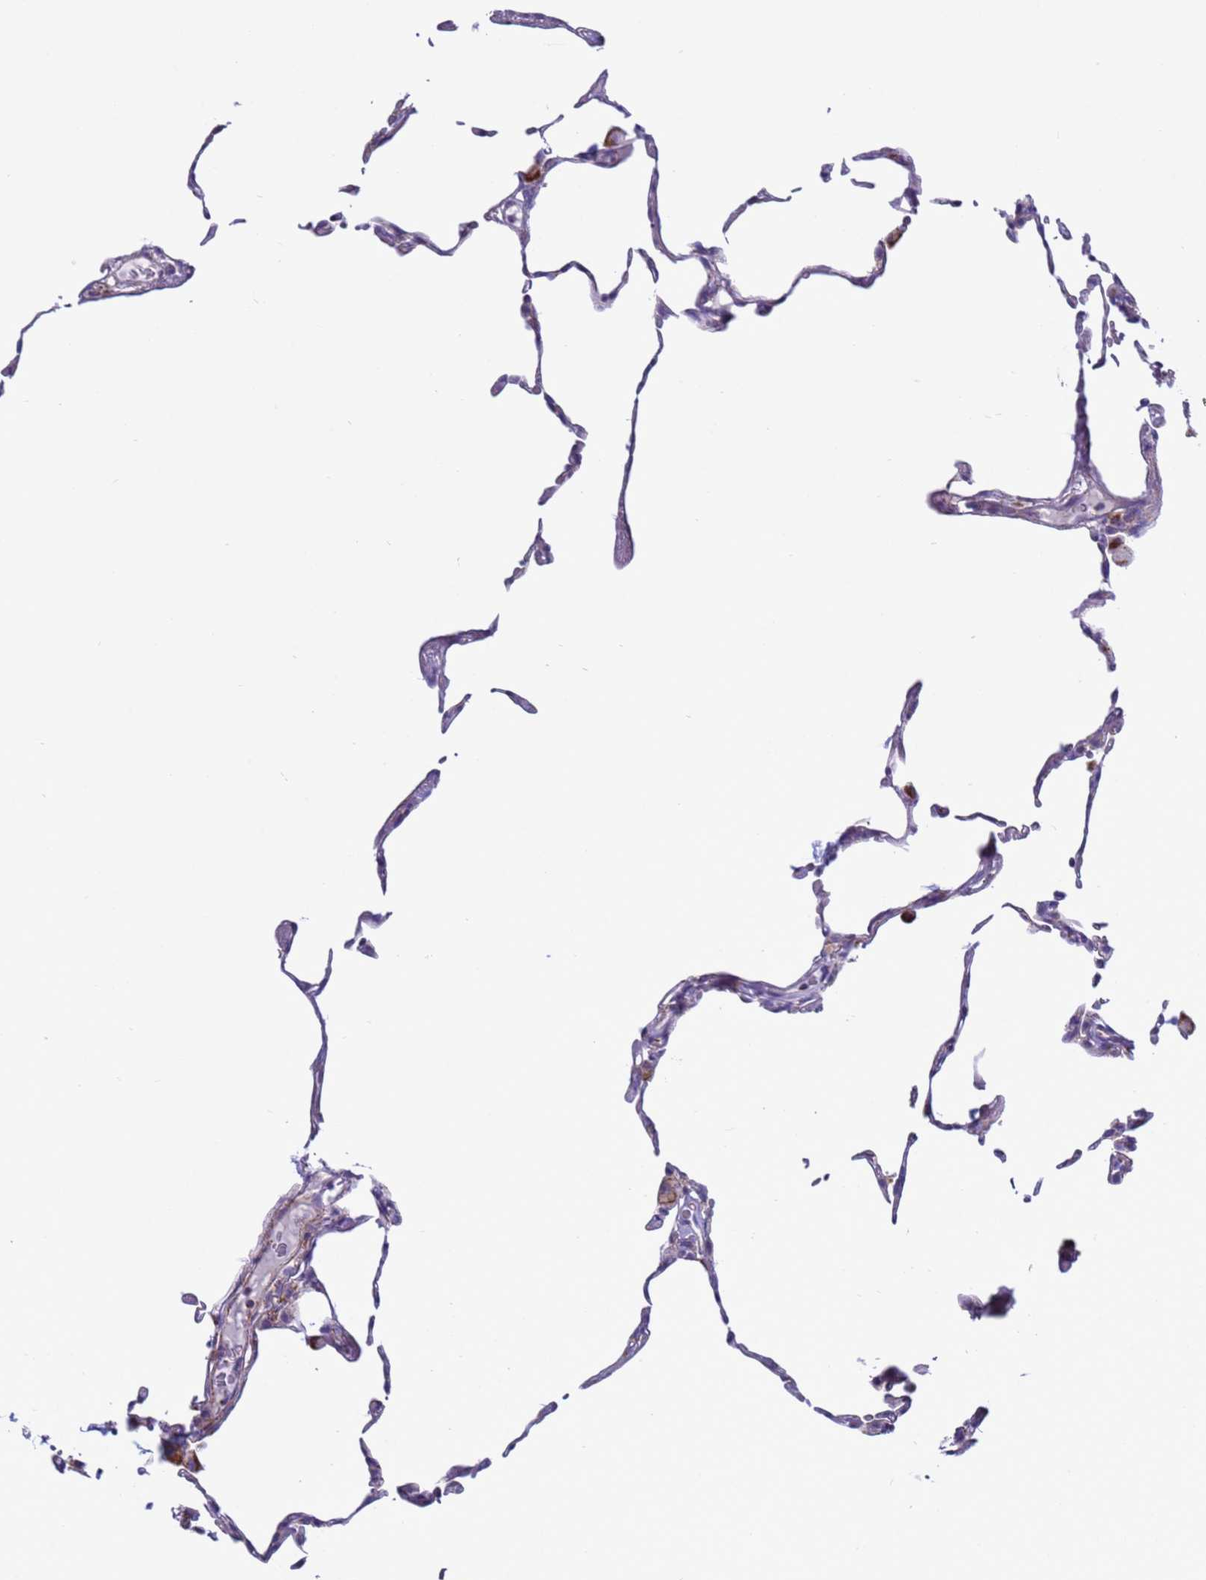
{"staining": {"intensity": "negative", "quantity": "none", "location": "none"}, "tissue": "lung", "cell_type": "Alveolar cells", "image_type": "normal", "snomed": [{"axis": "morphology", "description": "Normal tissue, NOS"}, {"axis": "topography", "description": "Lung"}], "caption": "High magnification brightfield microscopy of benign lung stained with DAB (3,3'-diaminobenzidine) (brown) and counterstained with hematoxylin (blue): alveolar cells show no significant expression. (Stains: DAB (3,3'-diaminobenzidine) IHC with hematoxylin counter stain, Microscopy: brightfield microscopy at high magnification).", "gene": "HPCAL1", "patient": {"sex": "female", "age": 57}}